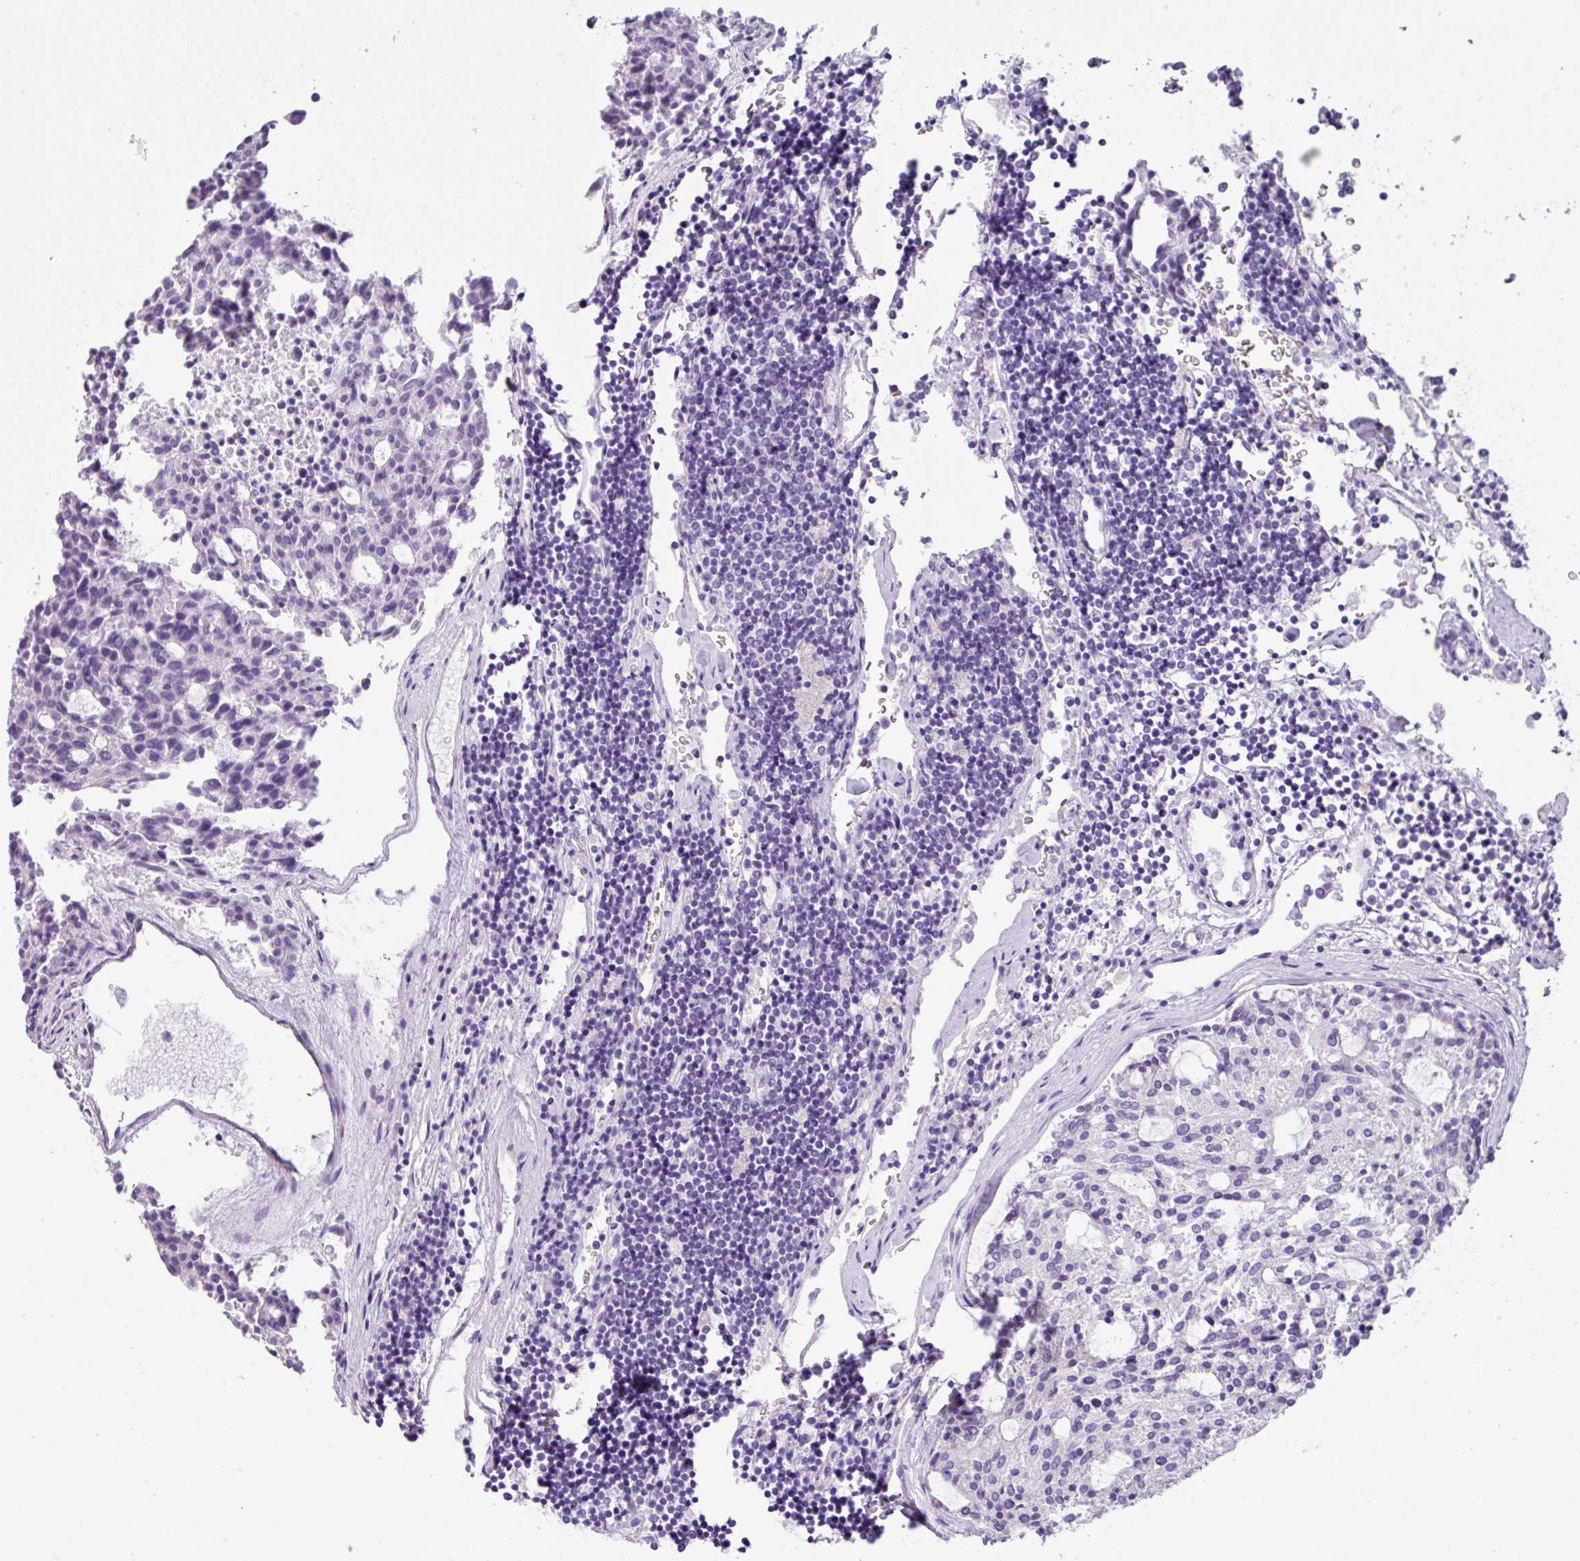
{"staining": {"intensity": "negative", "quantity": "none", "location": "none"}, "tissue": "carcinoid", "cell_type": "Tumor cells", "image_type": "cancer", "snomed": [{"axis": "morphology", "description": "Carcinoid, malignant, NOS"}, {"axis": "topography", "description": "Pancreas"}], "caption": "IHC photomicrograph of carcinoid stained for a protein (brown), which reveals no positivity in tumor cells.", "gene": "PALS2", "patient": {"sex": "female", "age": 54}}